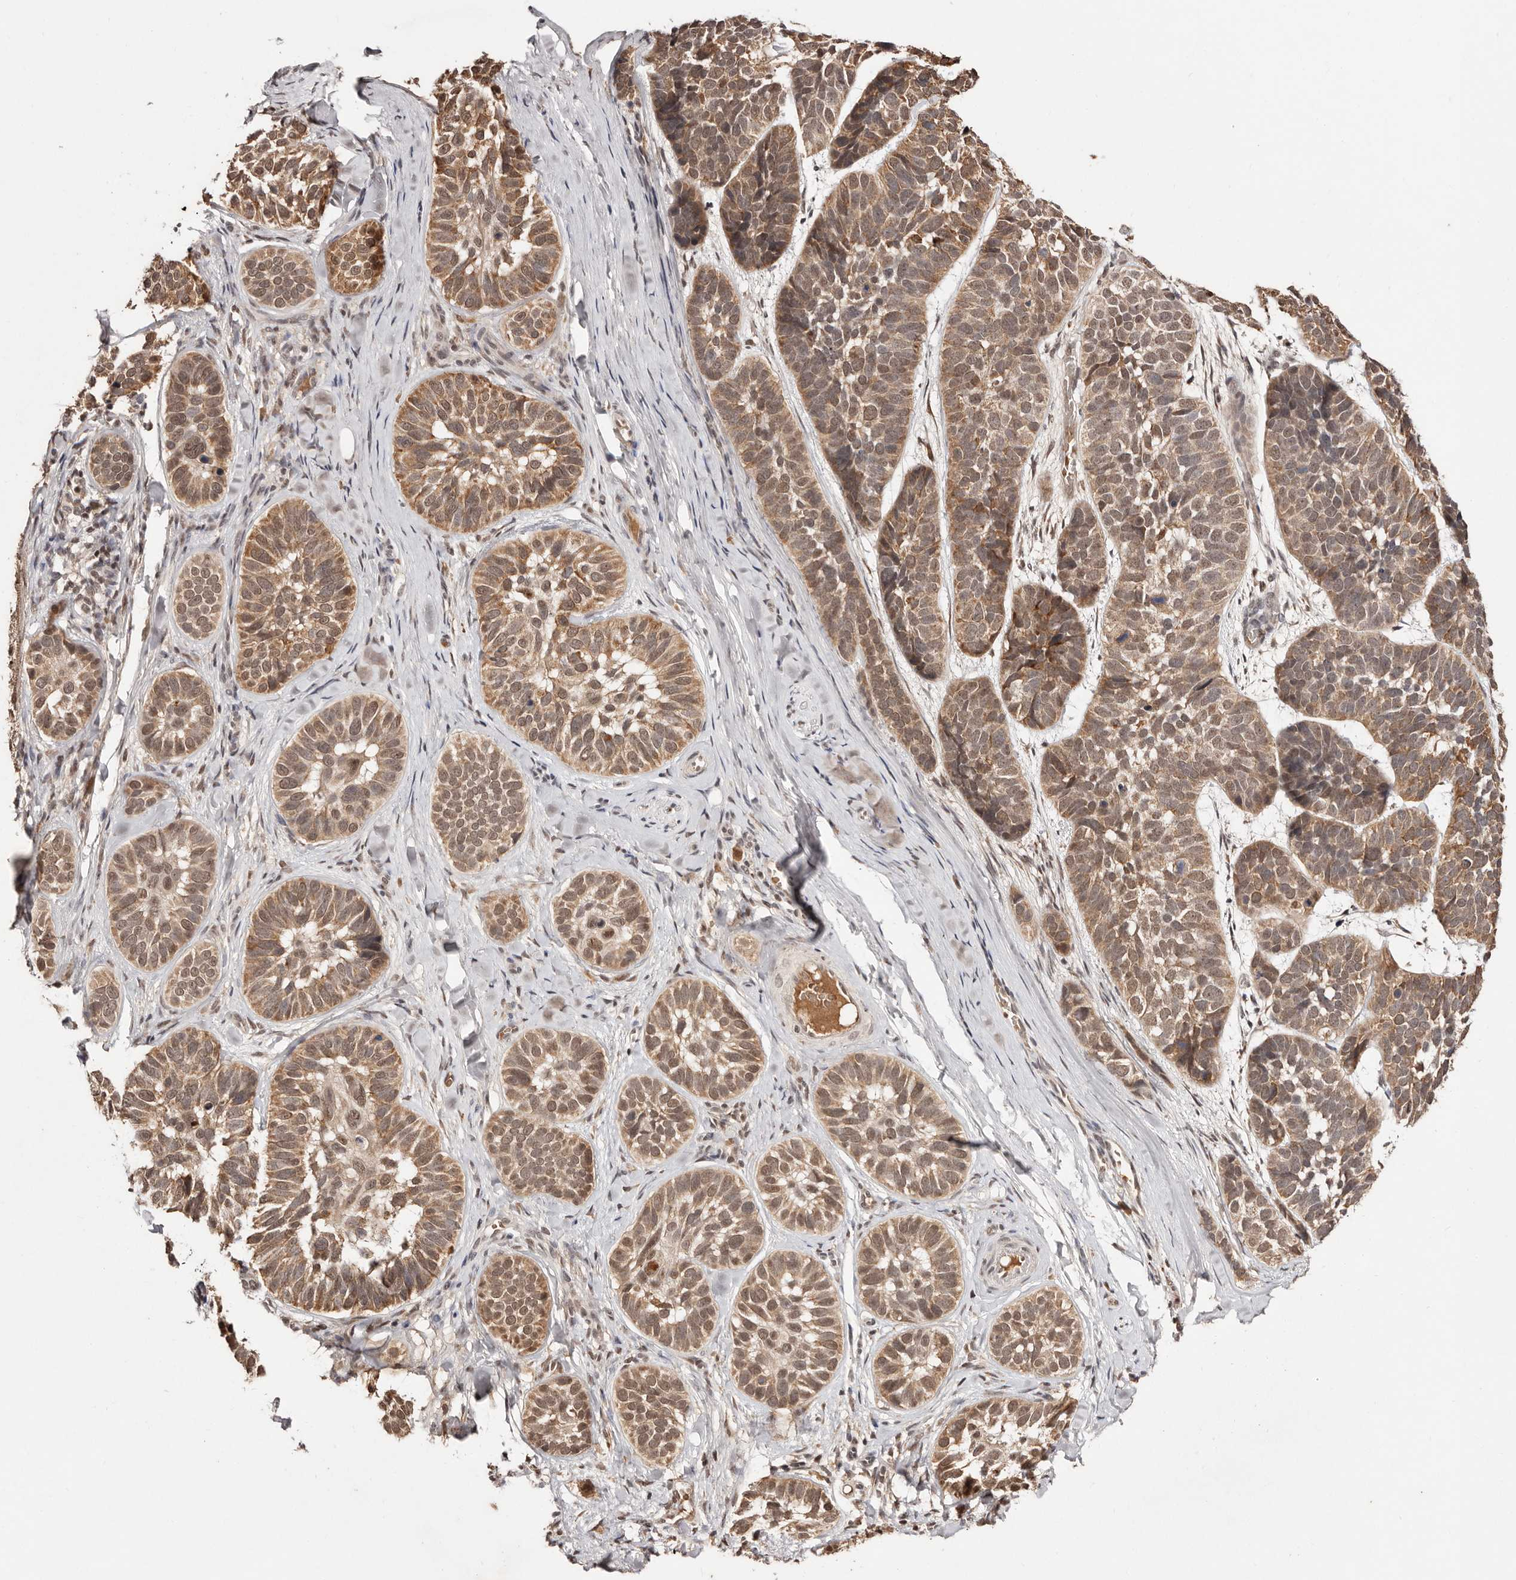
{"staining": {"intensity": "moderate", "quantity": ">75%", "location": "cytoplasmic/membranous,nuclear"}, "tissue": "skin cancer", "cell_type": "Tumor cells", "image_type": "cancer", "snomed": [{"axis": "morphology", "description": "Basal cell carcinoma"}, {"axis": "topography", "description": "Skin"}], "caption": "This histopathology image displays immunohistochemistry (IHC) staining of skin cancer (basal cell carcinoma), with medium moderate cytoplasmic/membranous and nuclear staining in about >75% of tumor cells.", "gene": "BICRAL", "patient": {"sex": "male", "age": 62}}